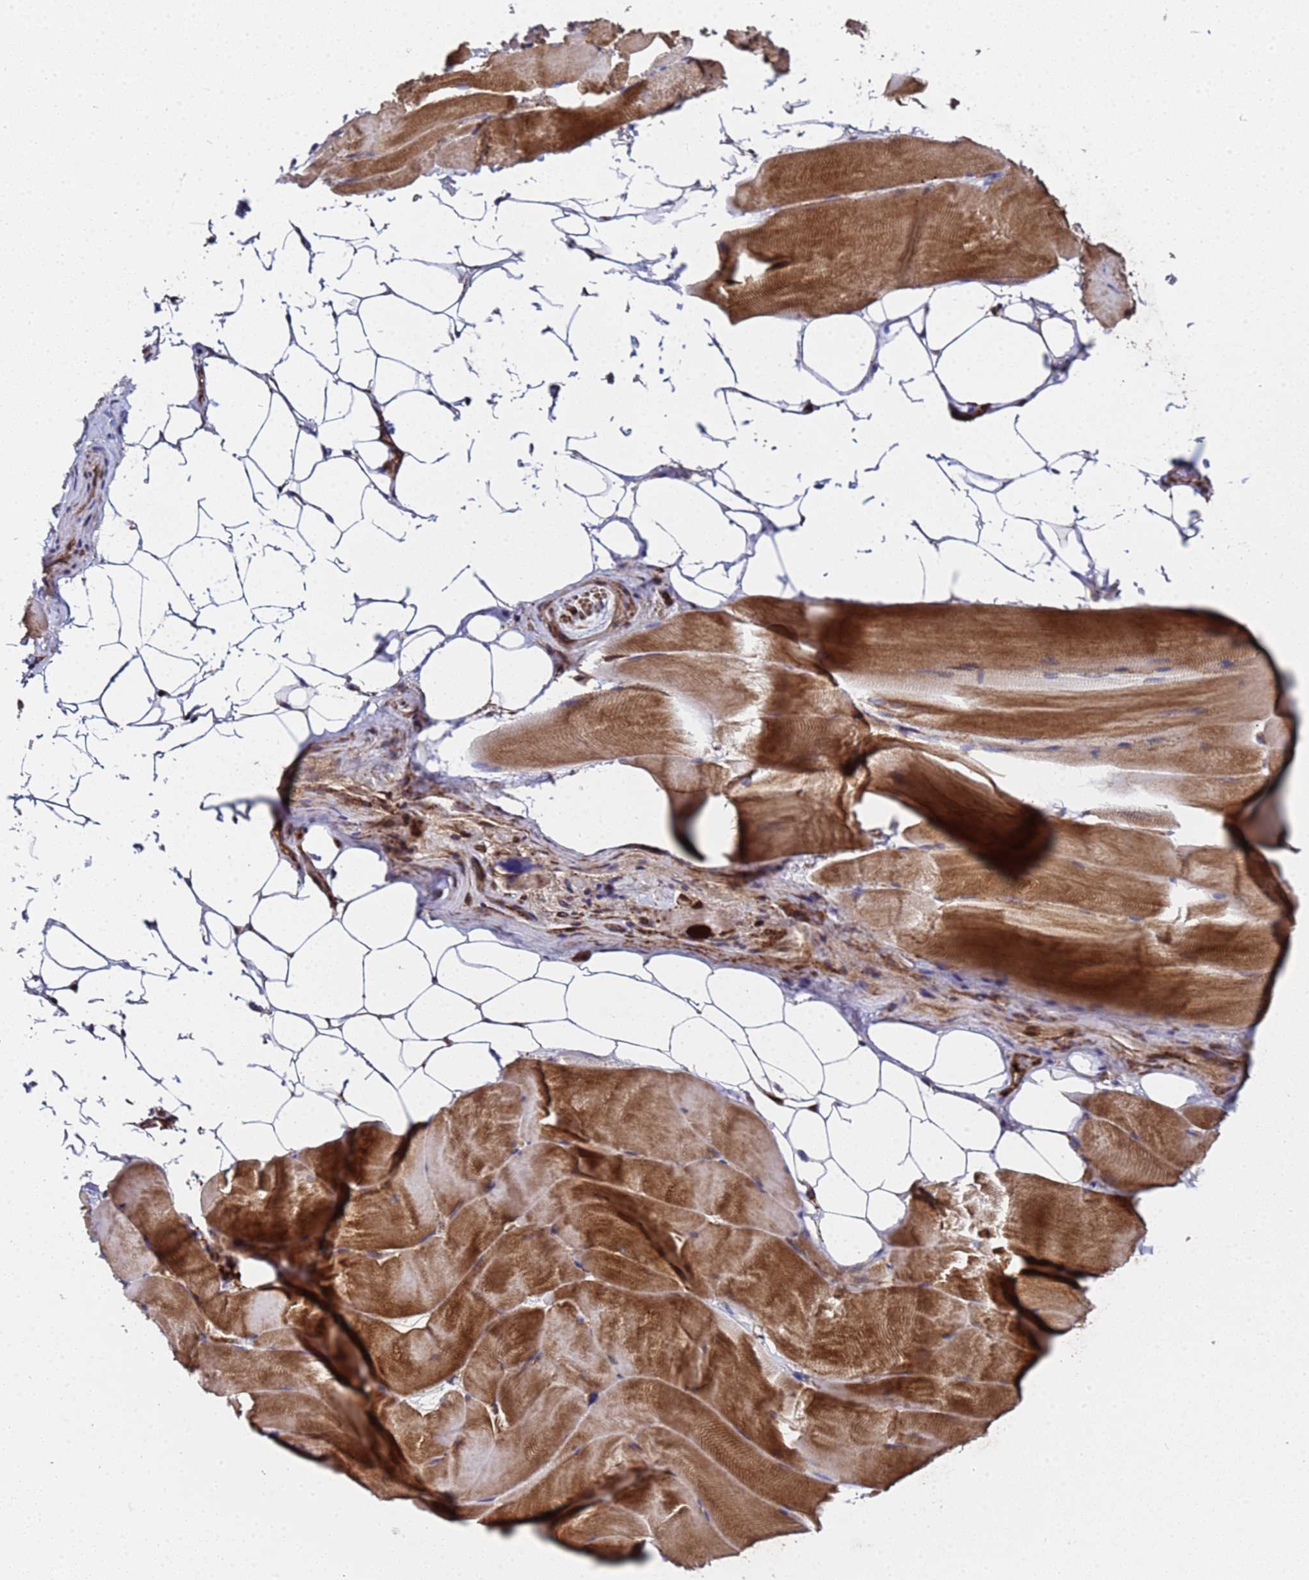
{"staining": {"intensity": "moderate", "quantity": "25%-75%", "location": "cytoplasmic/membranous"}, "tissue": "skeletal muscle", "cell_type": "Myocytes", "image_type": "normal", "snomed": [{"axis": "morphology", "description": "Normal tissue, NOS"}, {"axis": "topography", "description": "Skeletal muscle"}], "caption": "Myocytes show medium levels of moderate cytoplasmic/membranous expression in approximately 25%-75% of cells in benign skeletal muscle. (DAB (3,3'-diaminobenzidine) IHC, brown staining for protein, blue staining for nuclei).", "gene": "MOCS1", "patient": {"sex": "female", "age": 64}}